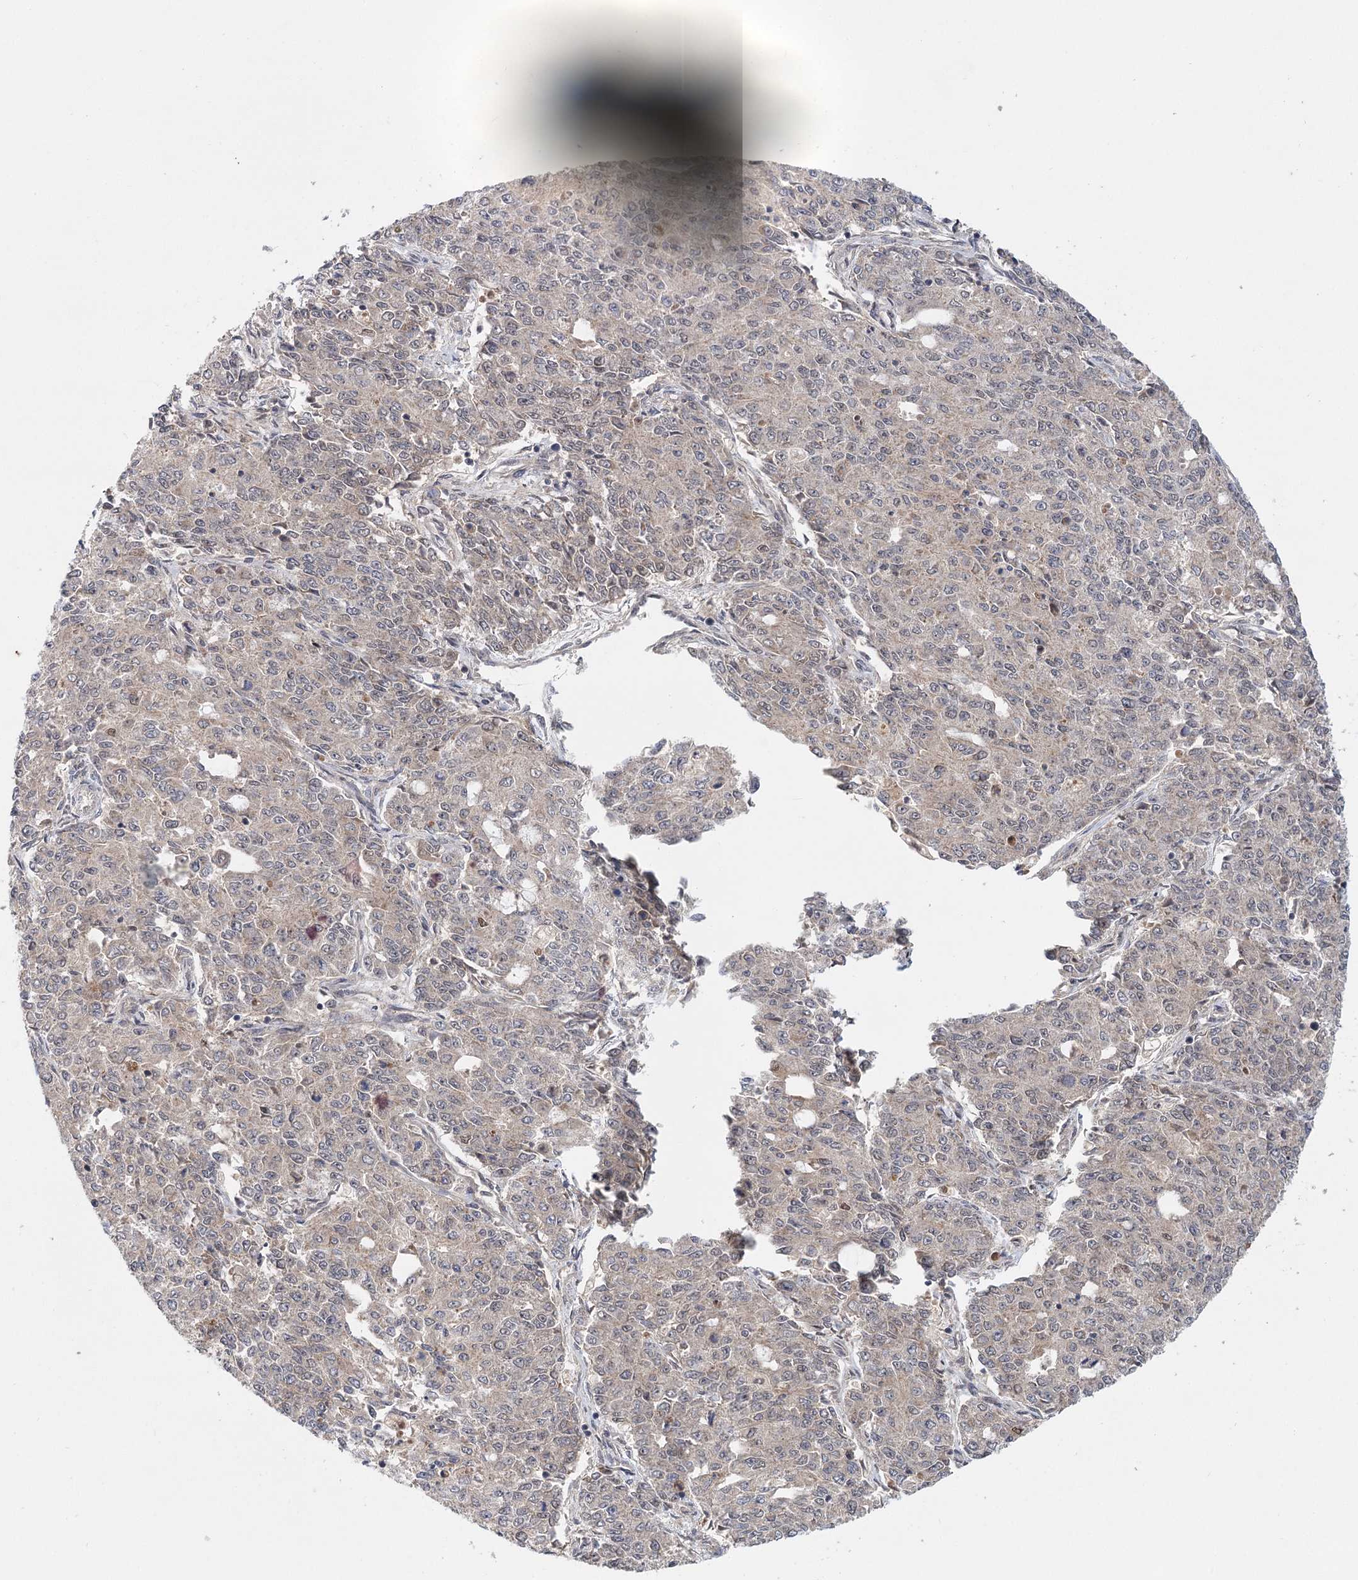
{"staining": {"intensity": "weak", "quantity": "<25%", "location": "cytoplasmic/membranous"}, "tissue": "endometrial cancer", "cell_type": "Tumor cells", "image_type": "cancer", "snomed": [{"axis": "morphology", "description": "Adenocarcinoma, NOS"}, {"axis": "topography", "description": "Endometrium"}], "caption": "This is an immunohistochemistry photomicrograph of endometrial cancer. There is no expression in tumor cells.", "gene": "AP3B1", "patient": {"sex": "female", "age": 50}}